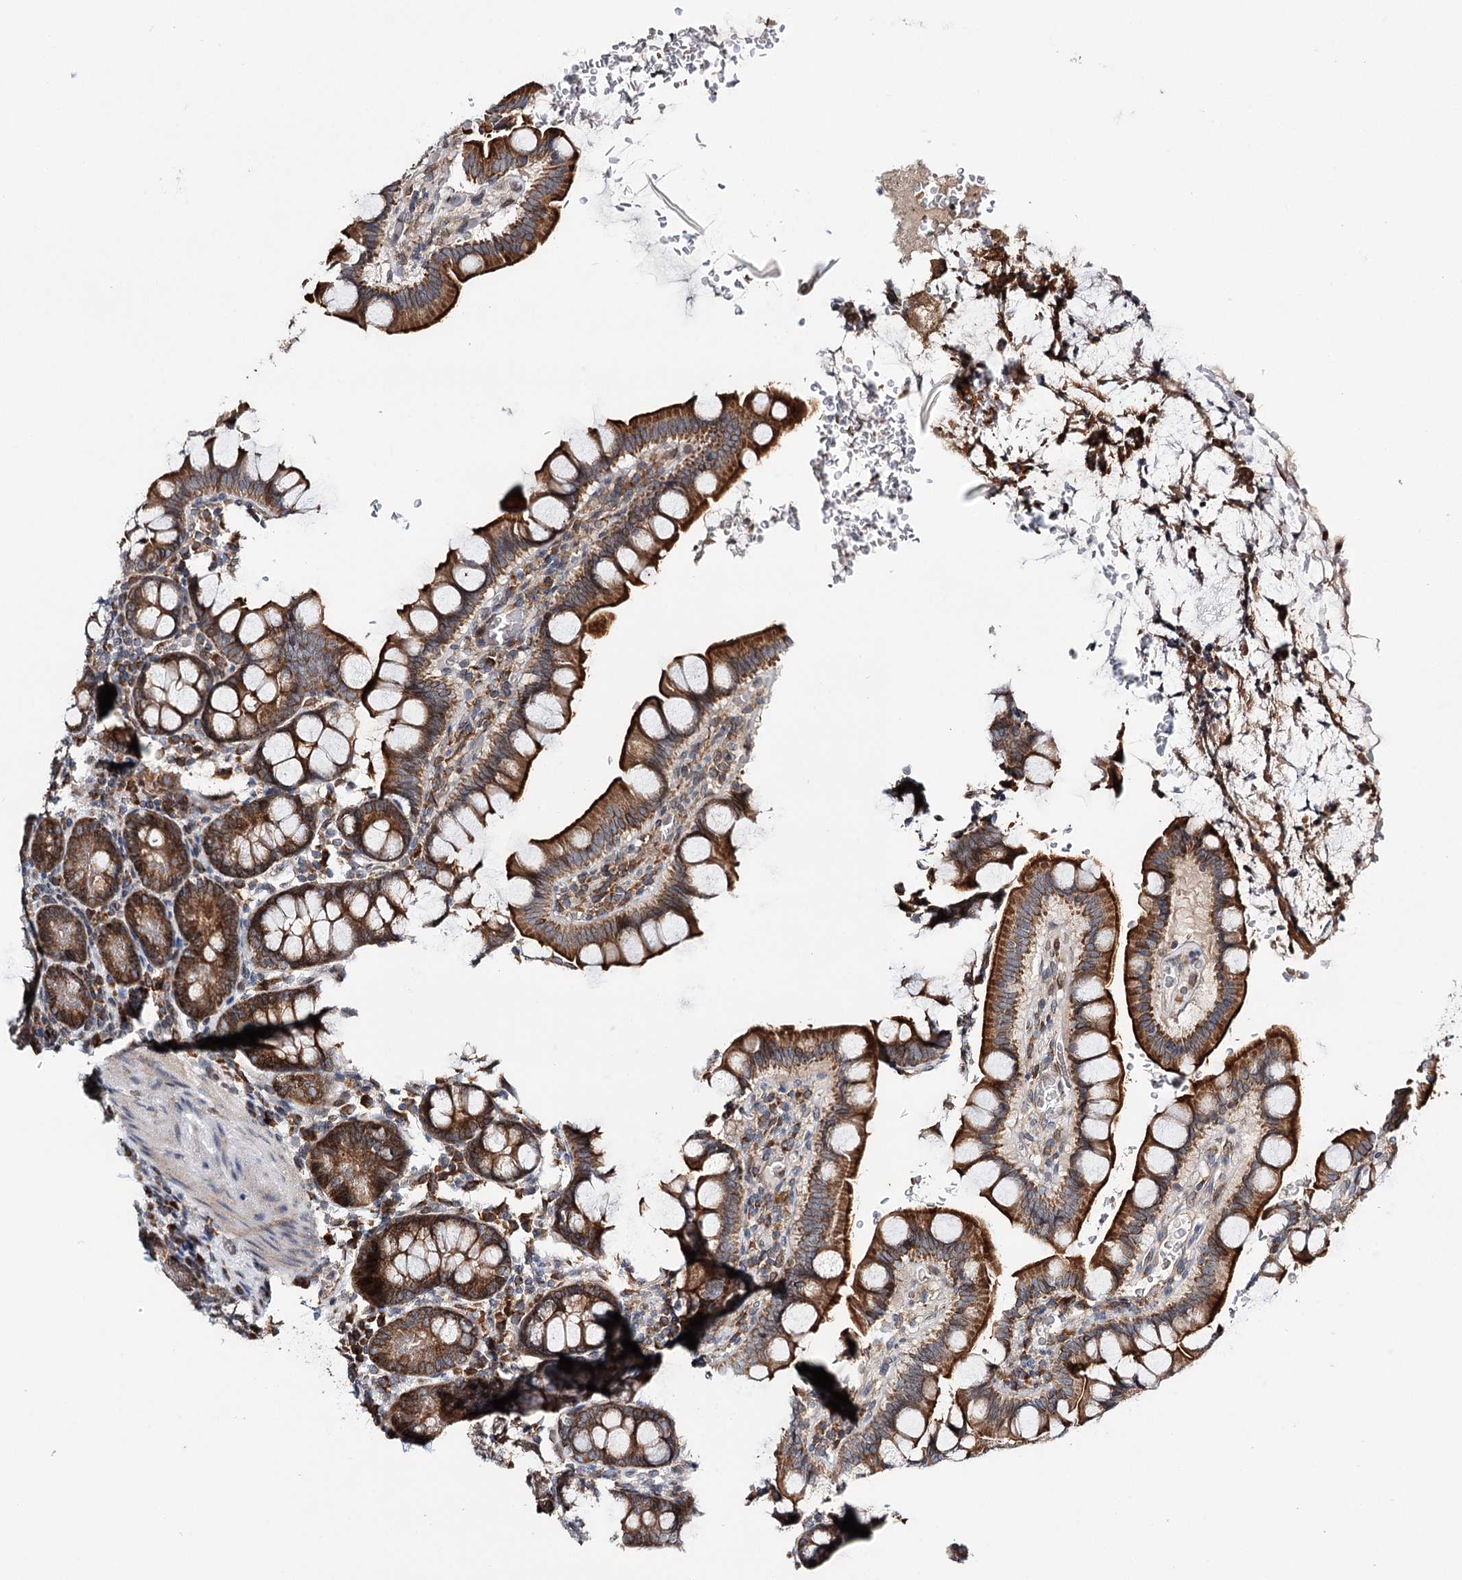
{"staining": {"intensity": "moderate", "quantity": ">75%", "location": "cytoplasmic/membranous"}, "tissue": "small intestine", "cell_type": "Glandular cells", "image_type": "normal", "snomed": [{"axis": "morphology", "description": "Normal tissue, NOS"}, {"axis": "topography", "description": "Stomach, upper"}, {"axis": "topography", "description": "Stomach, lower"}, {"axis": "topography", "description": "Small intestine"}], "caption": "Protein staining of unremarkable small intestine exhibits moderate cytoplasmic/membranous expression in approximately >75% of glandular cells. (Brightfield microscopy of DAB IHC at high magnification).", "gene": "CFAP46", "patient": {"sex": "male", "age": 68}}